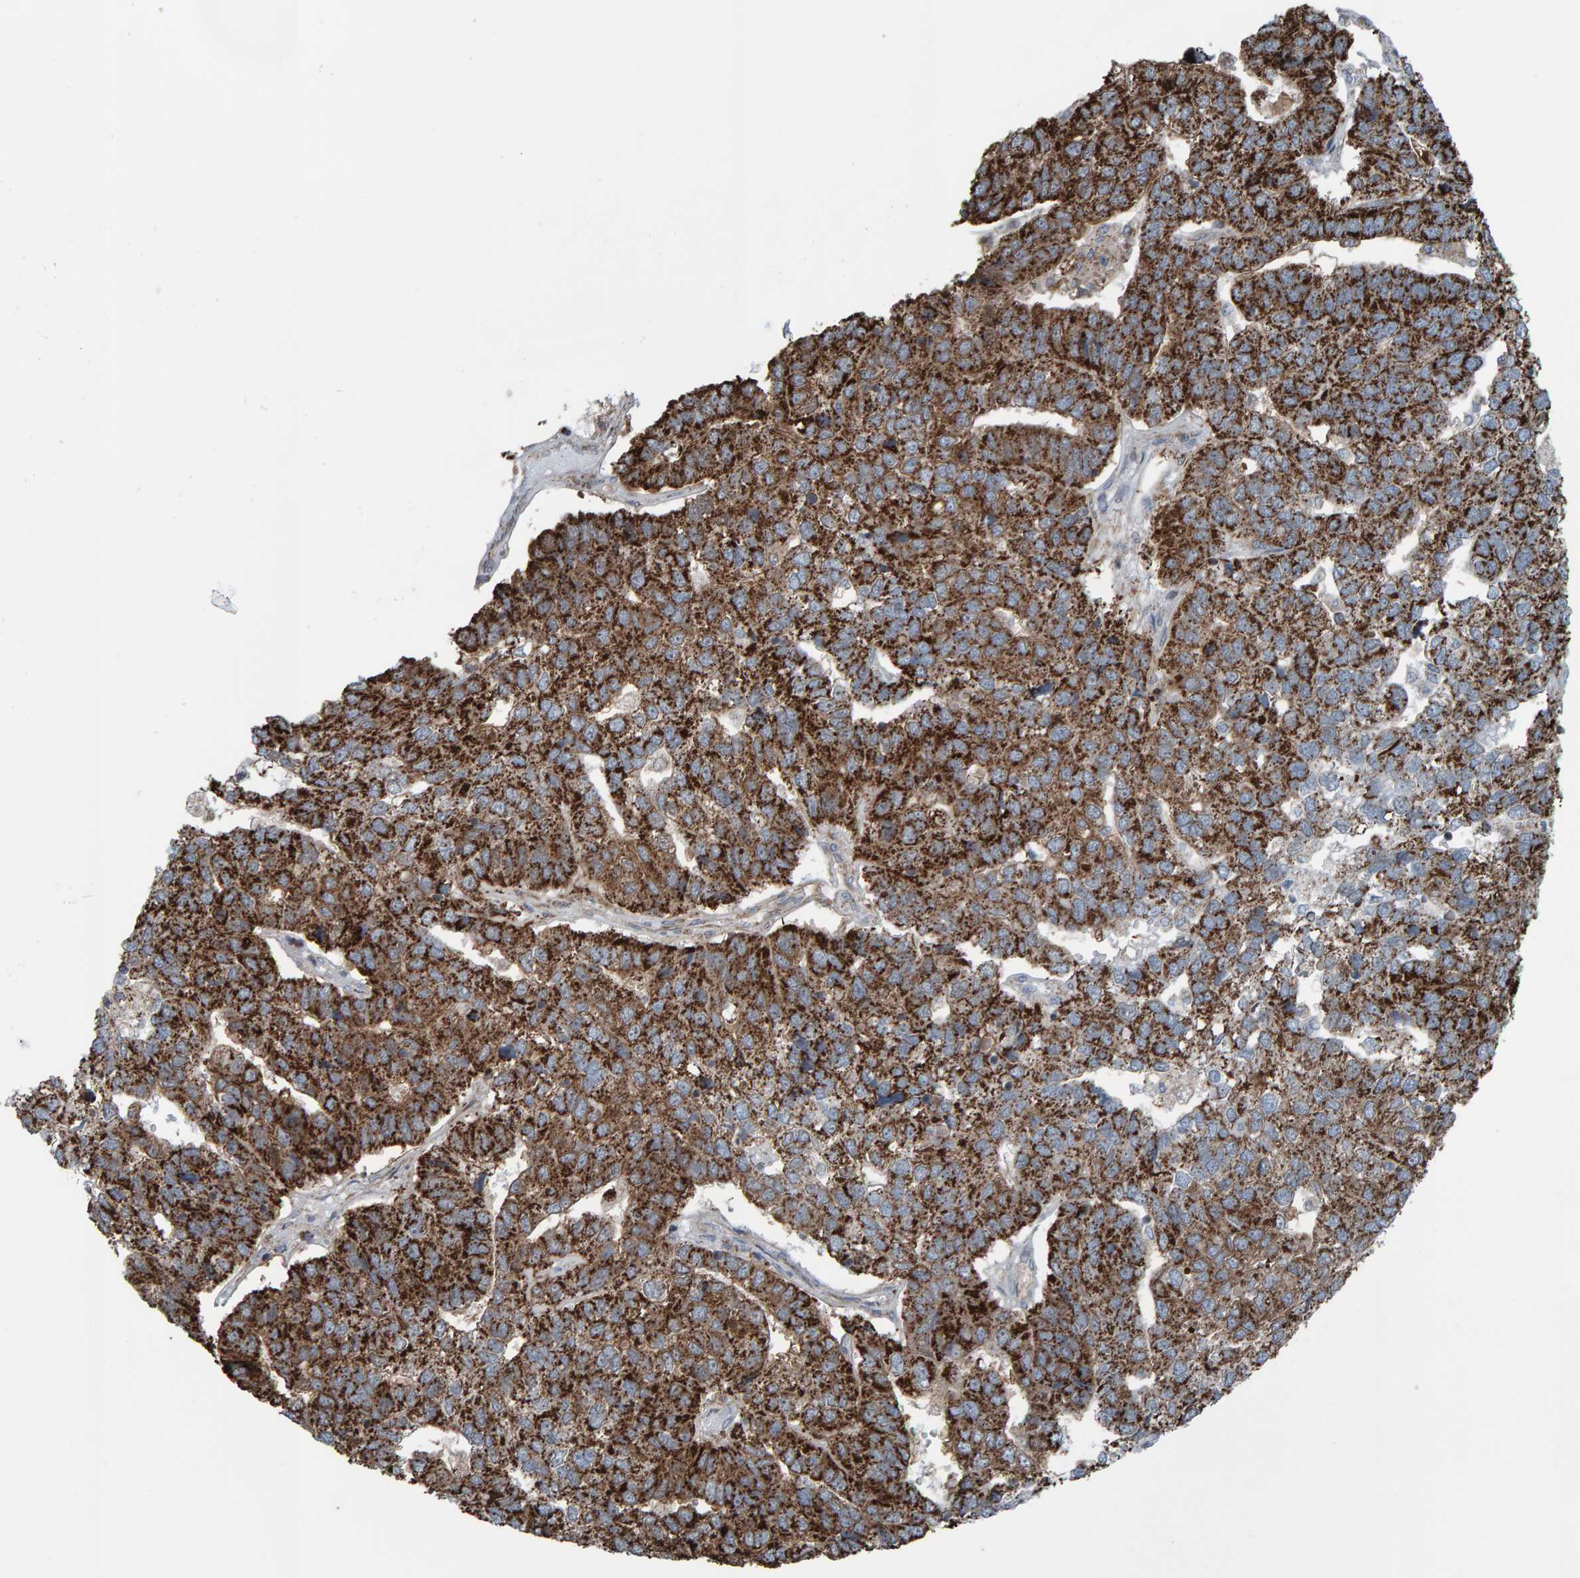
{"staining": {"intensity": "strong", "quantity": ">75%", "location": "cytoplasmic/membranous"}, "tissue": "pancreatic cancer", "cell_type": "Tumor cells", "image_type": "cancer", "snomed": [{"axis": "morphology", "description": "Adenocarcinoma, NOS"}, {"axis": "topography", "description": "Pancreas"}], "caption": "The immunohistochemical stain labels strong cytoplasmic/membranous staining in tumor cells of adenocarcinoma (pancreatic) tissue. (IHC, brightfield microscopy, high magnification).", "gene": "ZNF48", "patient": {"sex": "male", "age": 41}}